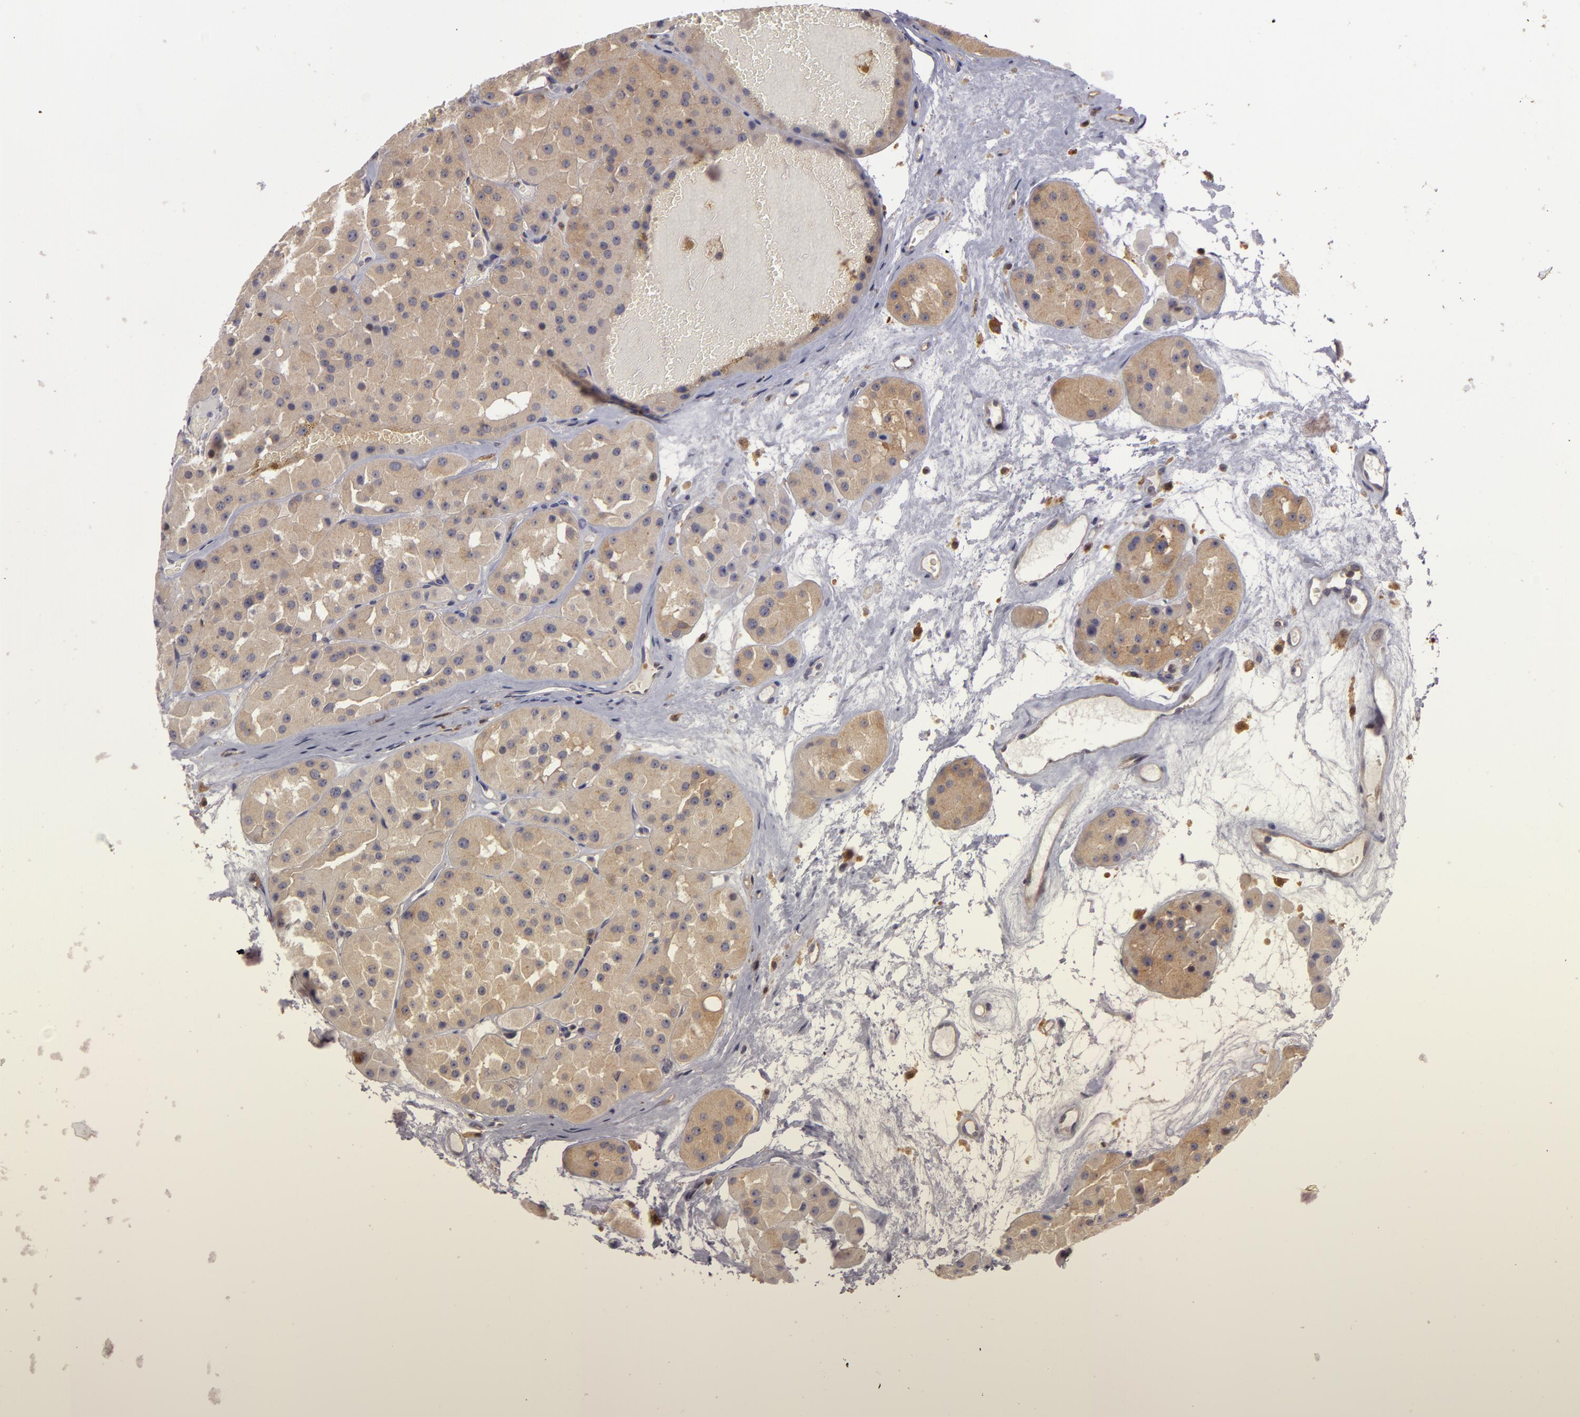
{"staining": {"intensity": "weak", "quantity": ">75%", "location": "cytoplasmic/membranous"}, "tissue": "renal cancer", "cell_type": "Tumor cells", "image_type": "cancer", "snomed": [{"axis": "morphology", "description": "Adenocarcinoma, uncertain malignant potential"}, {"axis": "topography", "description": "Kidney"}], "caption": "Renal adenocarcinoma,  uncertain malignant potential tissue demonstrates weak cytoplasmic/membranous positivity in approximately >75% of tumor cells, visualized by immunohistochemistry. (brown staining indicates protein expression, while blue staining denotes nuclei).", "gene": "ZNF229", "patient": {"sex": "male", "age": 63}}